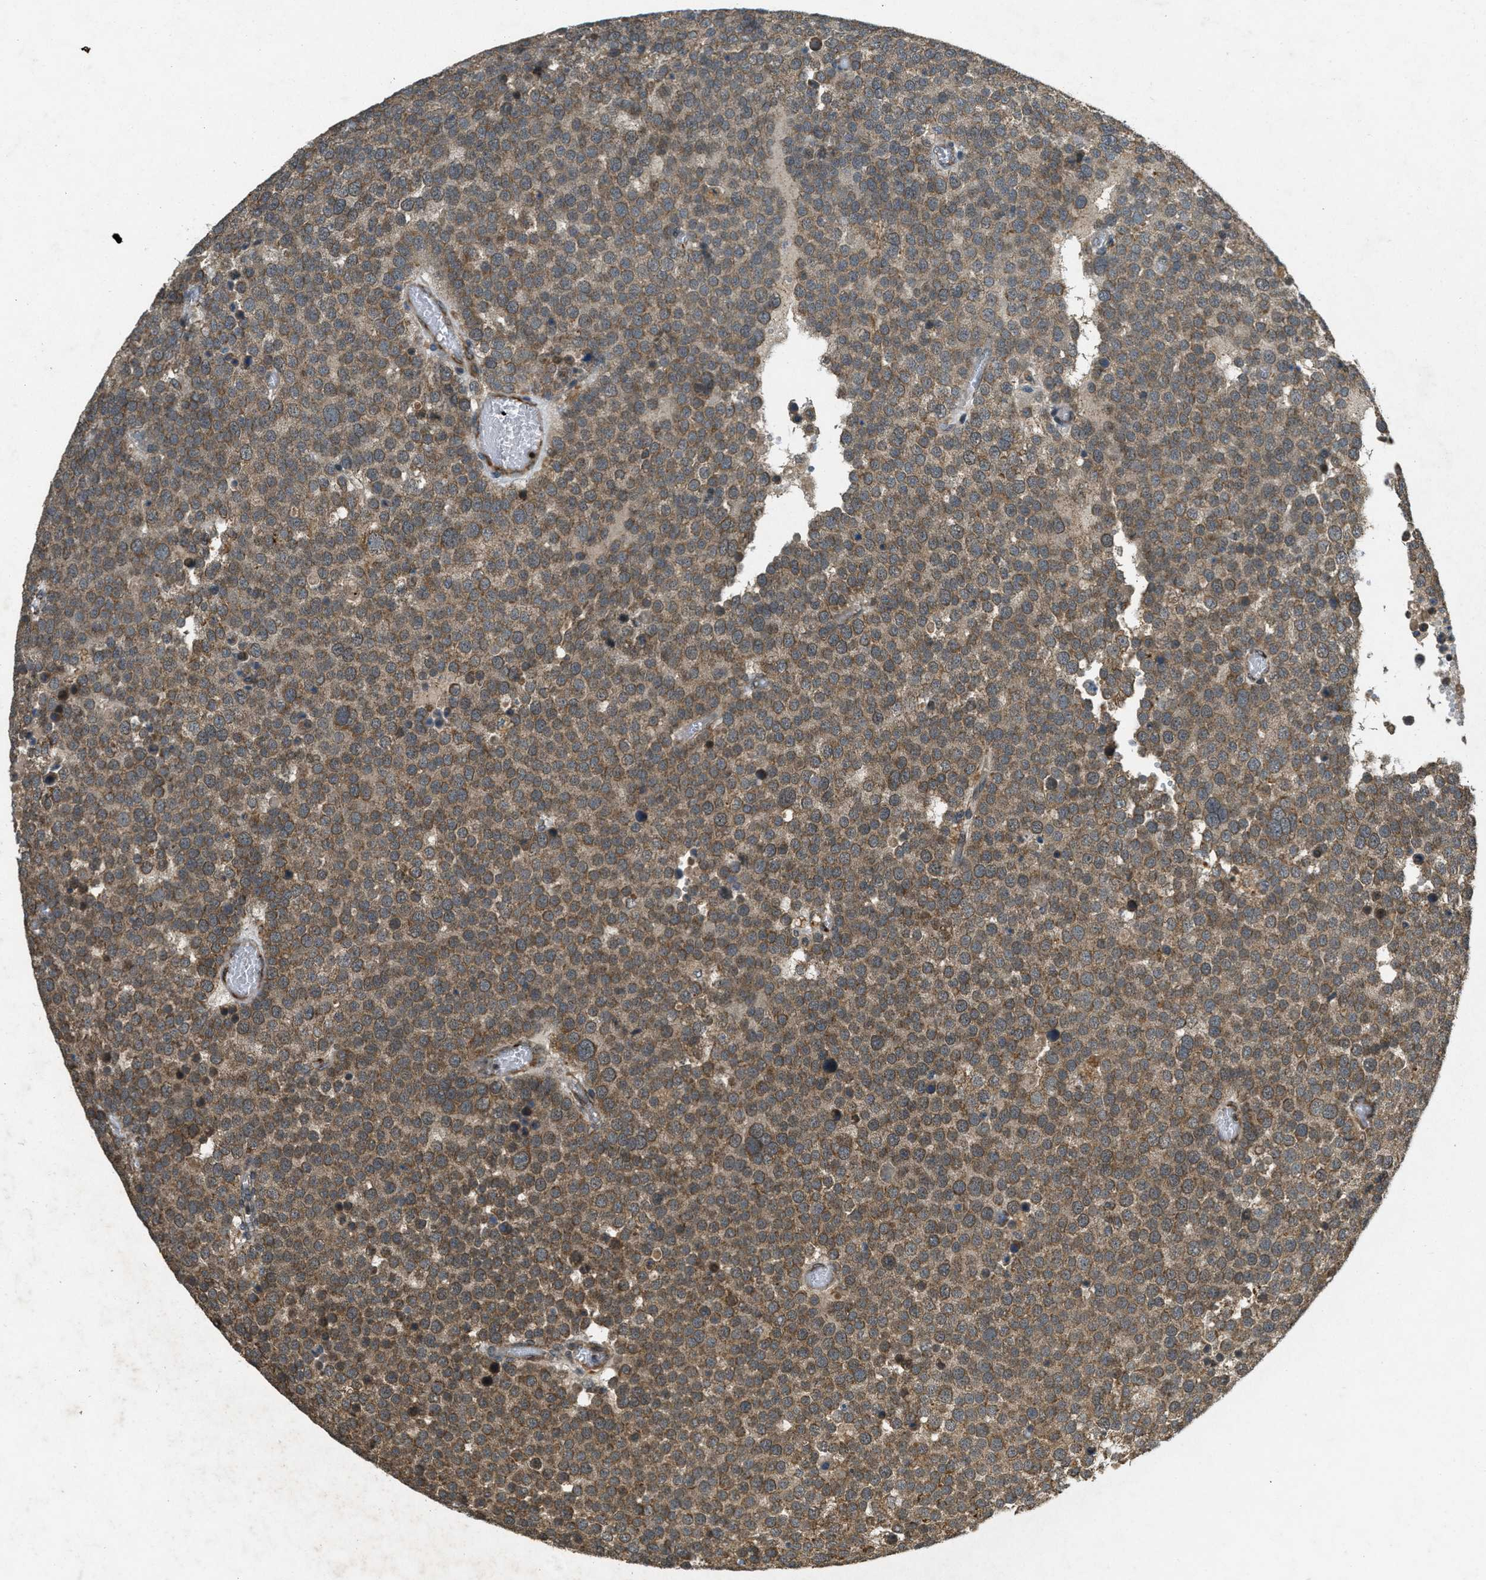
{"staining": {"intensity": "moderate", "quantity": ">75%", "location": "cytoplasmic/membranous"}, "tissue": "testis cancer", "cell_type": "Tumor cells", "image_type": "cancer", "snomed": [{"axis": "morphology", "description": "Normal tissue, NOS"}, {"axis": "morphology", "description": "Seminoma, NOS"}, {"axis": "topography", "description": "Testis"}], "caption": "Testis seminoma tissue displays moderate cytoplasmic/membranous expression in about >75% of tumor cells, visualized by immunohistochemistry. (Stains: DAB in brown, nuclei in blue, Microscopy: brightfield microscopy at high magnification).", "gene": "PPP1R15A", "patient": {"sex": "male", "age": 71}}